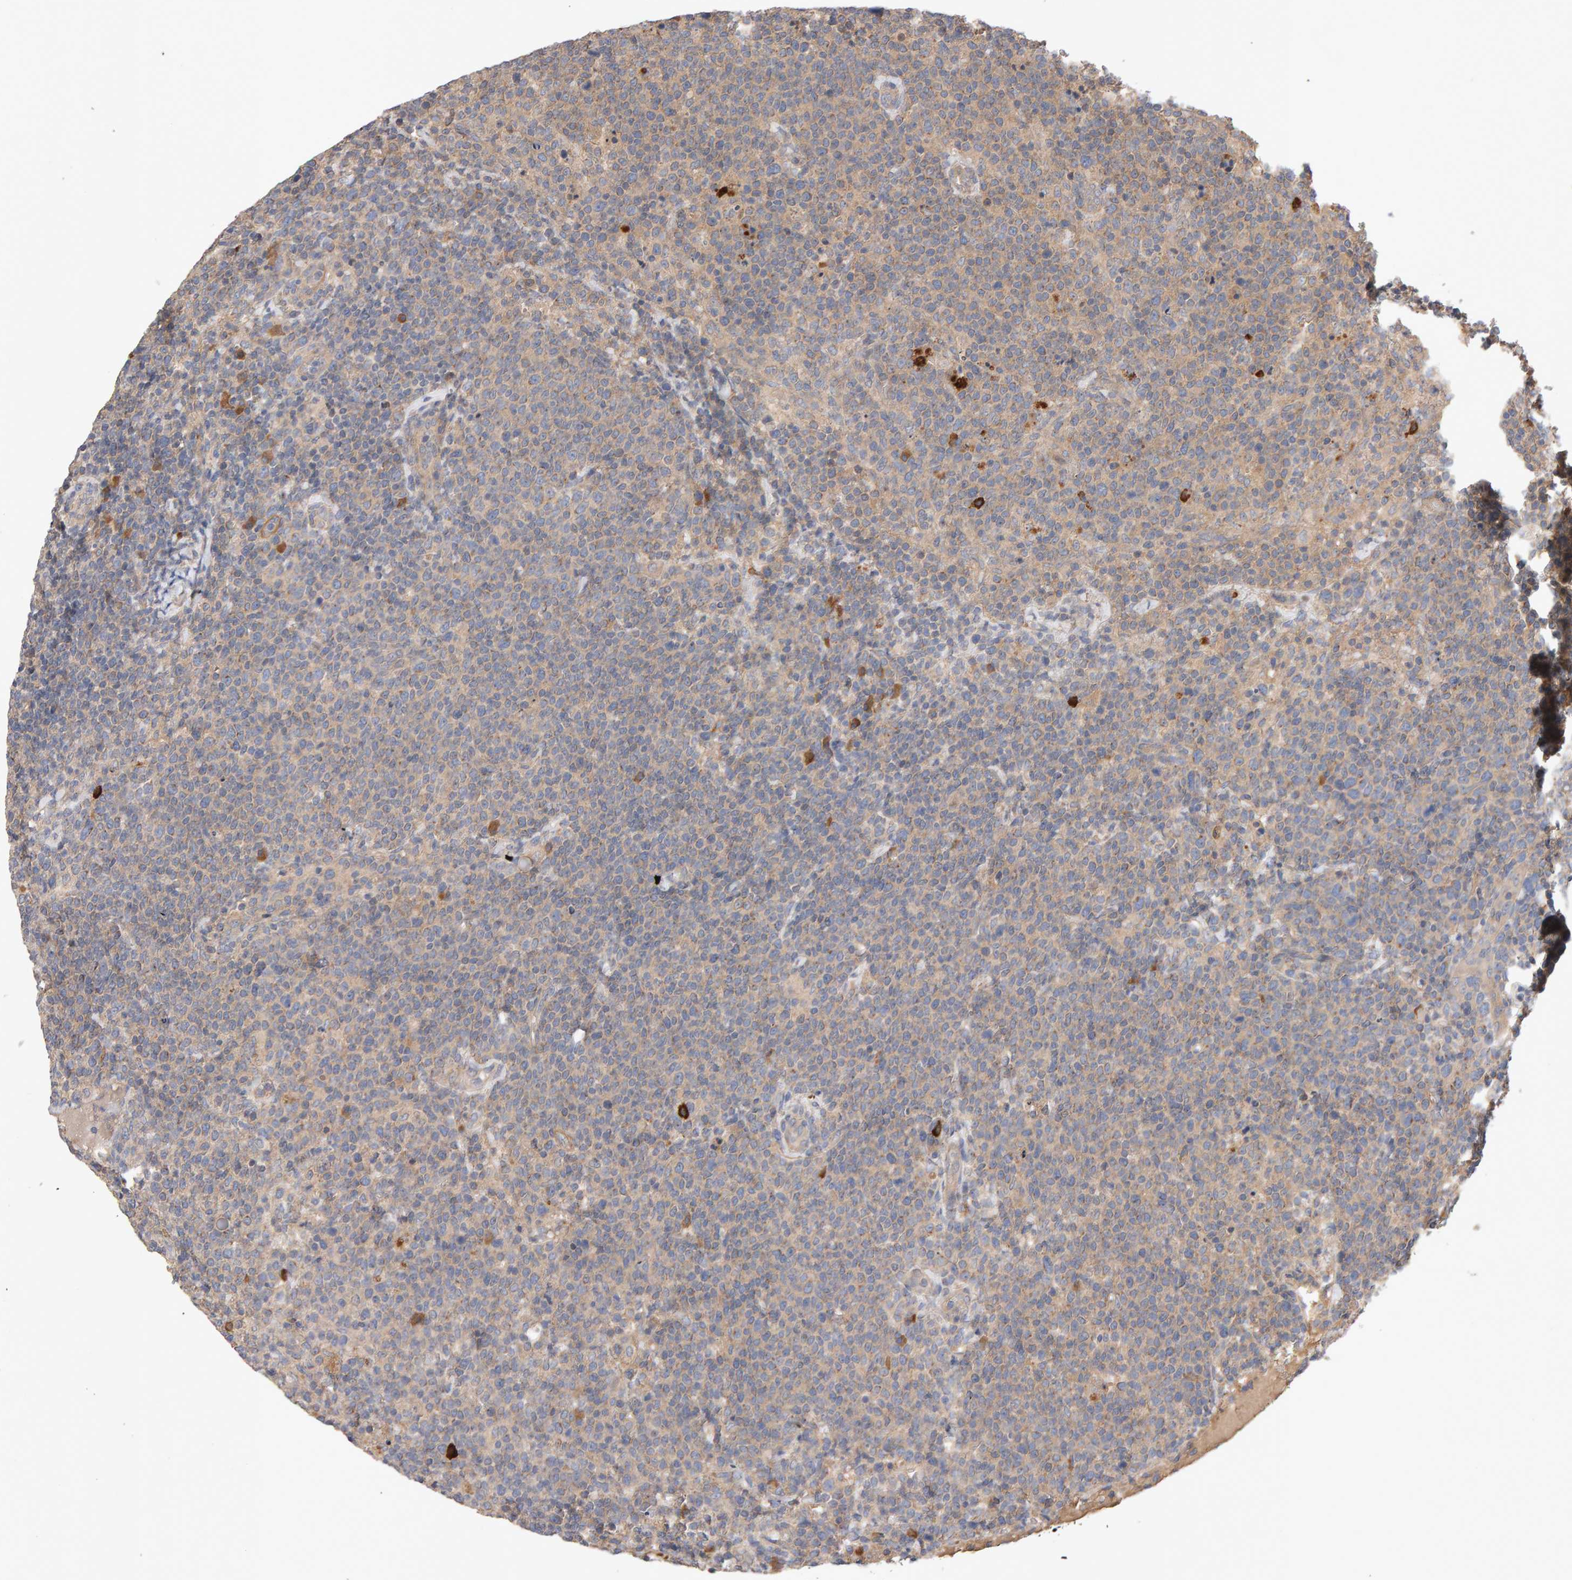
{"staining": {"intensity": "weak", "quantity": ">75%", "location": "cytoplasmic/membranous"}, "tissue": "lymphoma", "cell_type": "Tumor cells", "image_type": "cancer", "snomed": [{"axis": "morphology", "description": "Malignant lymphoma, non-Hodgkin's type, High grade"}, {"axis": "topography", "description": "Lymph node"}], "caption": "The micrograph displays a brown stain indicating the presence of a protein in the cytoplasmic/membranous of tumor cells in malignant lymphoma, non-Hodgkin's type (high-grade).", "gene": "RNF19A", "patient": {"sex": "male", "age": 61}}